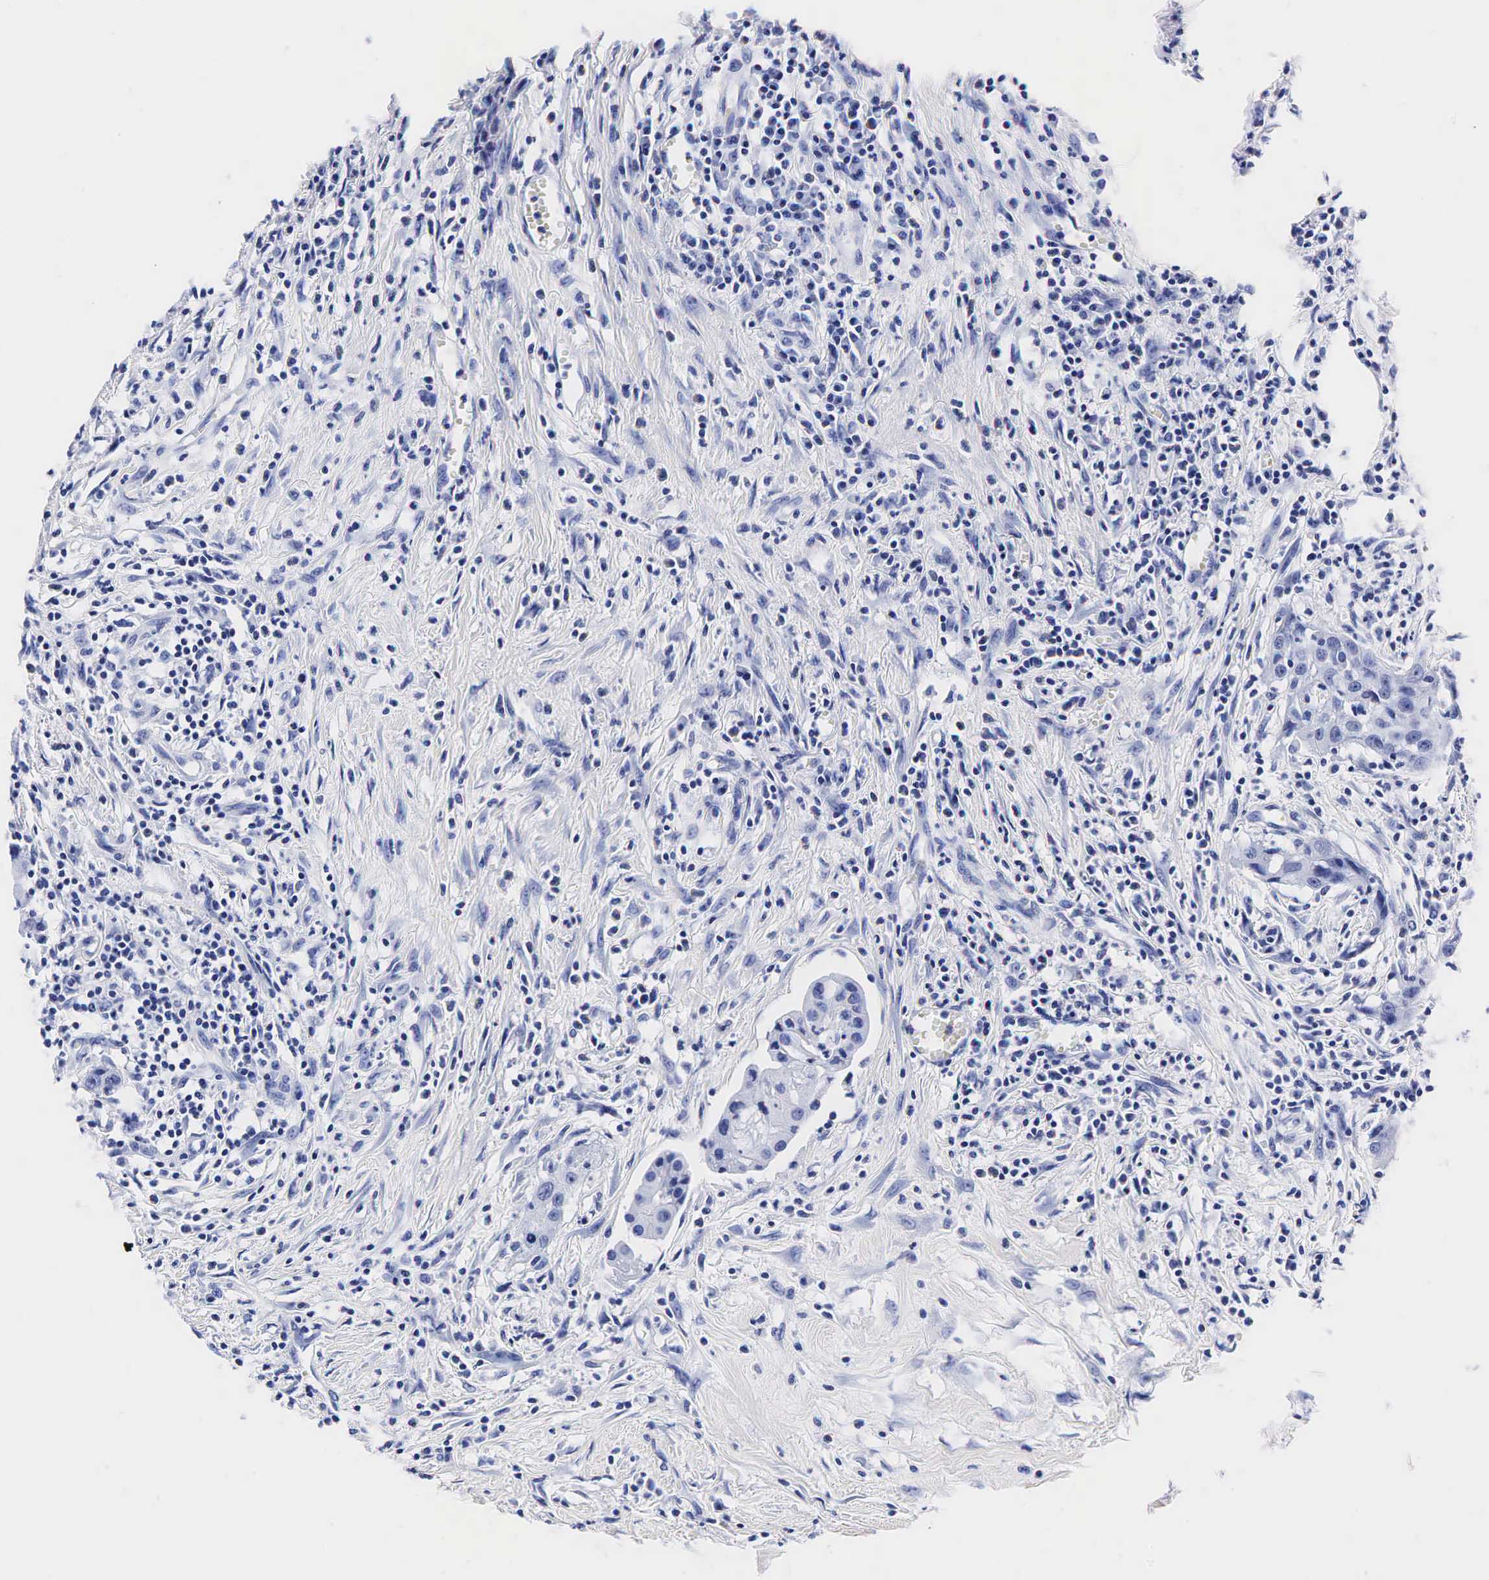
{"staining": {"intensity": "negative", "quantity": "none", "location": "none"}, "tissue": "urothelial cancer", "cell_type": "Tumor cells", "image_type": "cancer", "snomed": [{"axis": "morphology", "description": "Urothelial carcinoma, High grade"}, {"axis": "topography", "description": "Urinary bladder"}], "caption": "Urothelial cancer was stained to show a protein in brown. There is no significant positivity in tumor cells. The staining was performed using DAB (3,3'-diaminobenzidine) to visualize the protein expression in brown, while the nuclei were stained in blue with hematoxylin (Magnification: 20x).", "gene": "TG", "patient": {"sex": "male", "age": 66}}